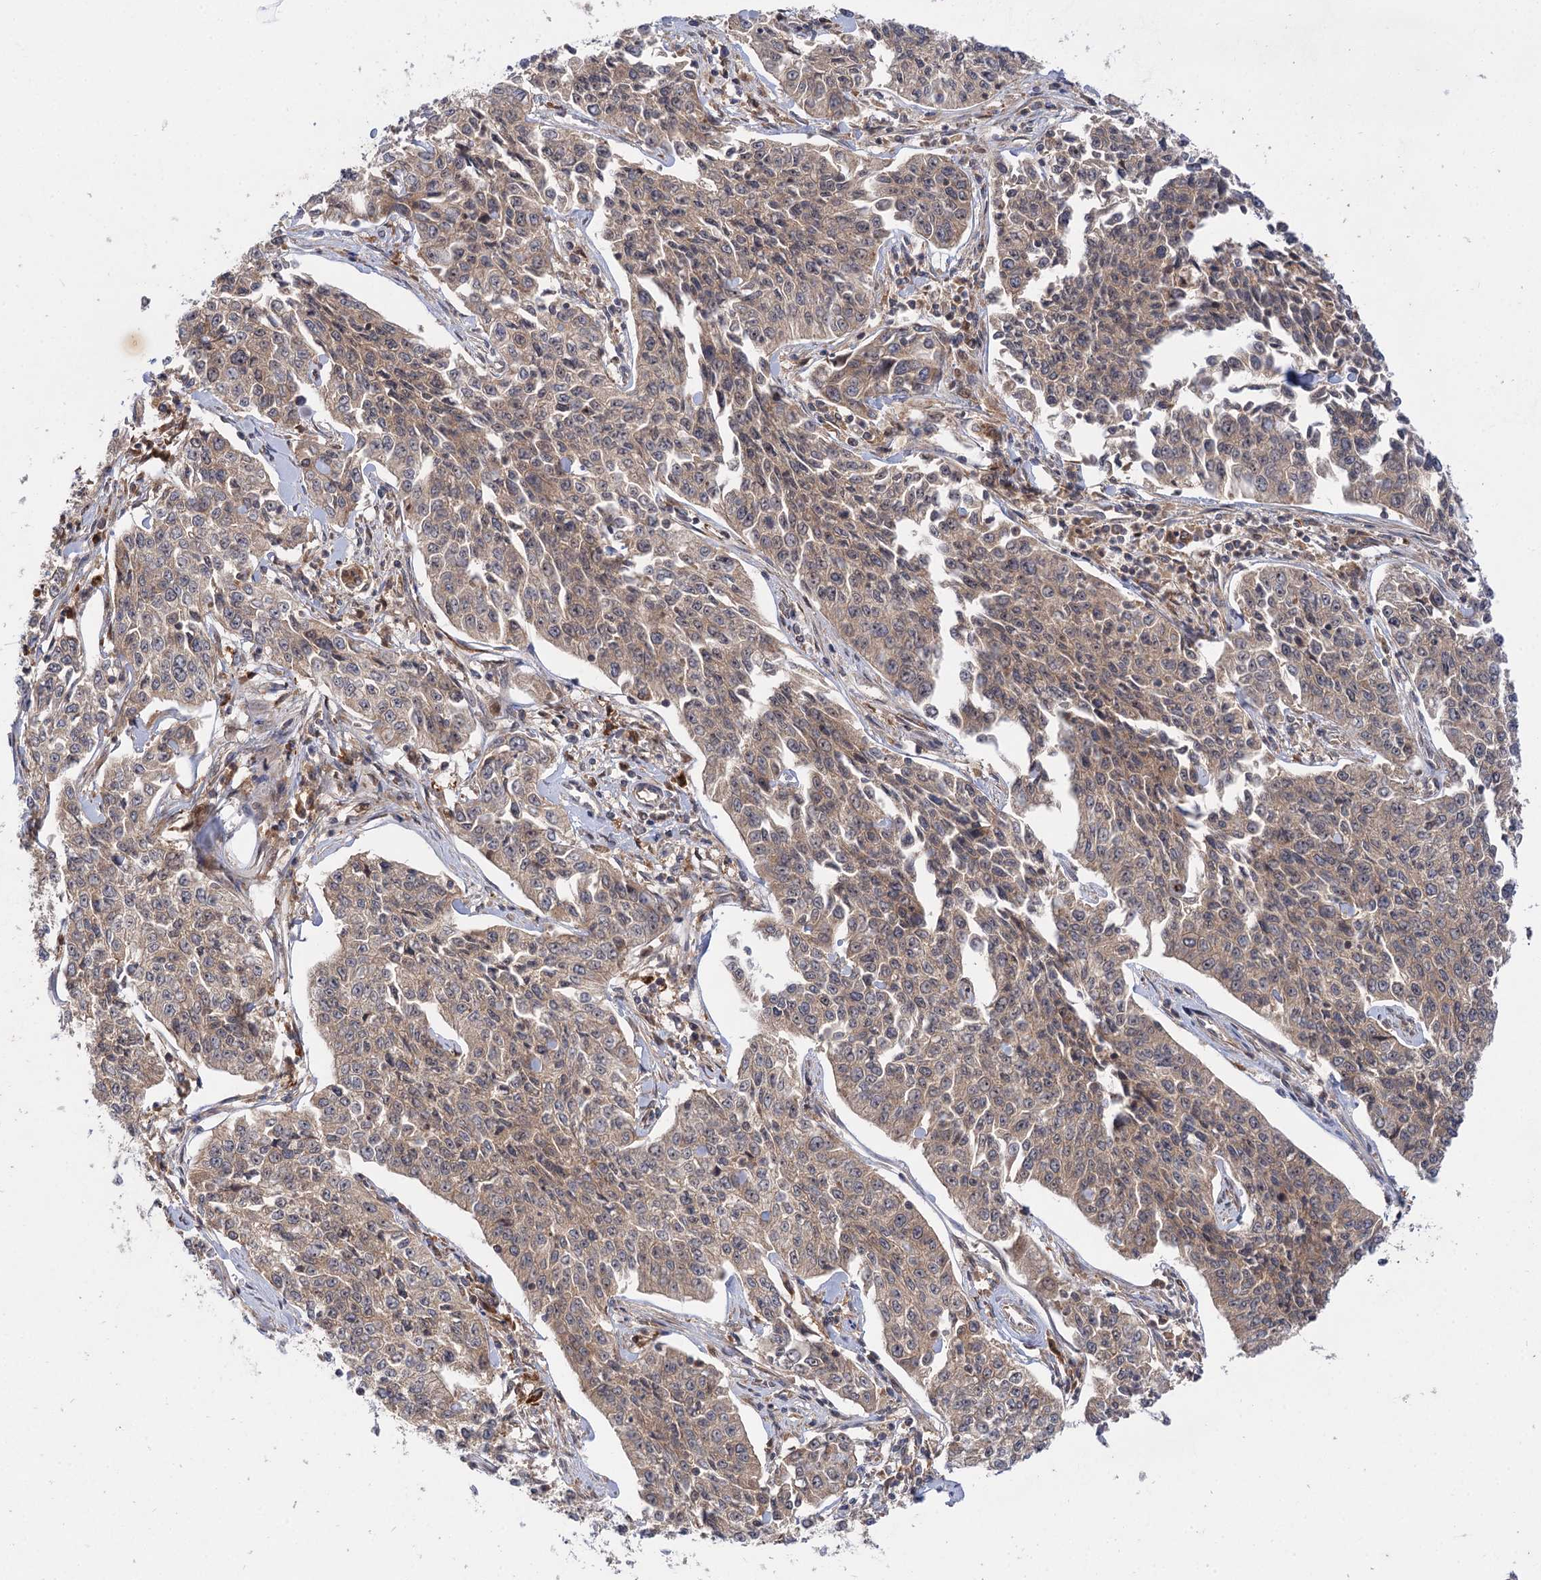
{"staining": {"intensity": "weak", "quantity": ">75%", "location": "cytoplasmic/membranous"}, "tissue": "cervical cancer", "cell_type": "Tumor cells", "image_type": "cancer", "snomed": [{"axis": "morphology", "description": "Squamous cell carcinoma, NOS"}, {"axis": "topography", "description": "Cervix"}], "caption": "Tumor cells demonstrate low levels of weak cytoplasmic/membranous staining in about >75% of cells in cervical cancer (squamous cell carcinoma).", "gene": "PATL1", "patient": {"sex": "female", "age": 35}}